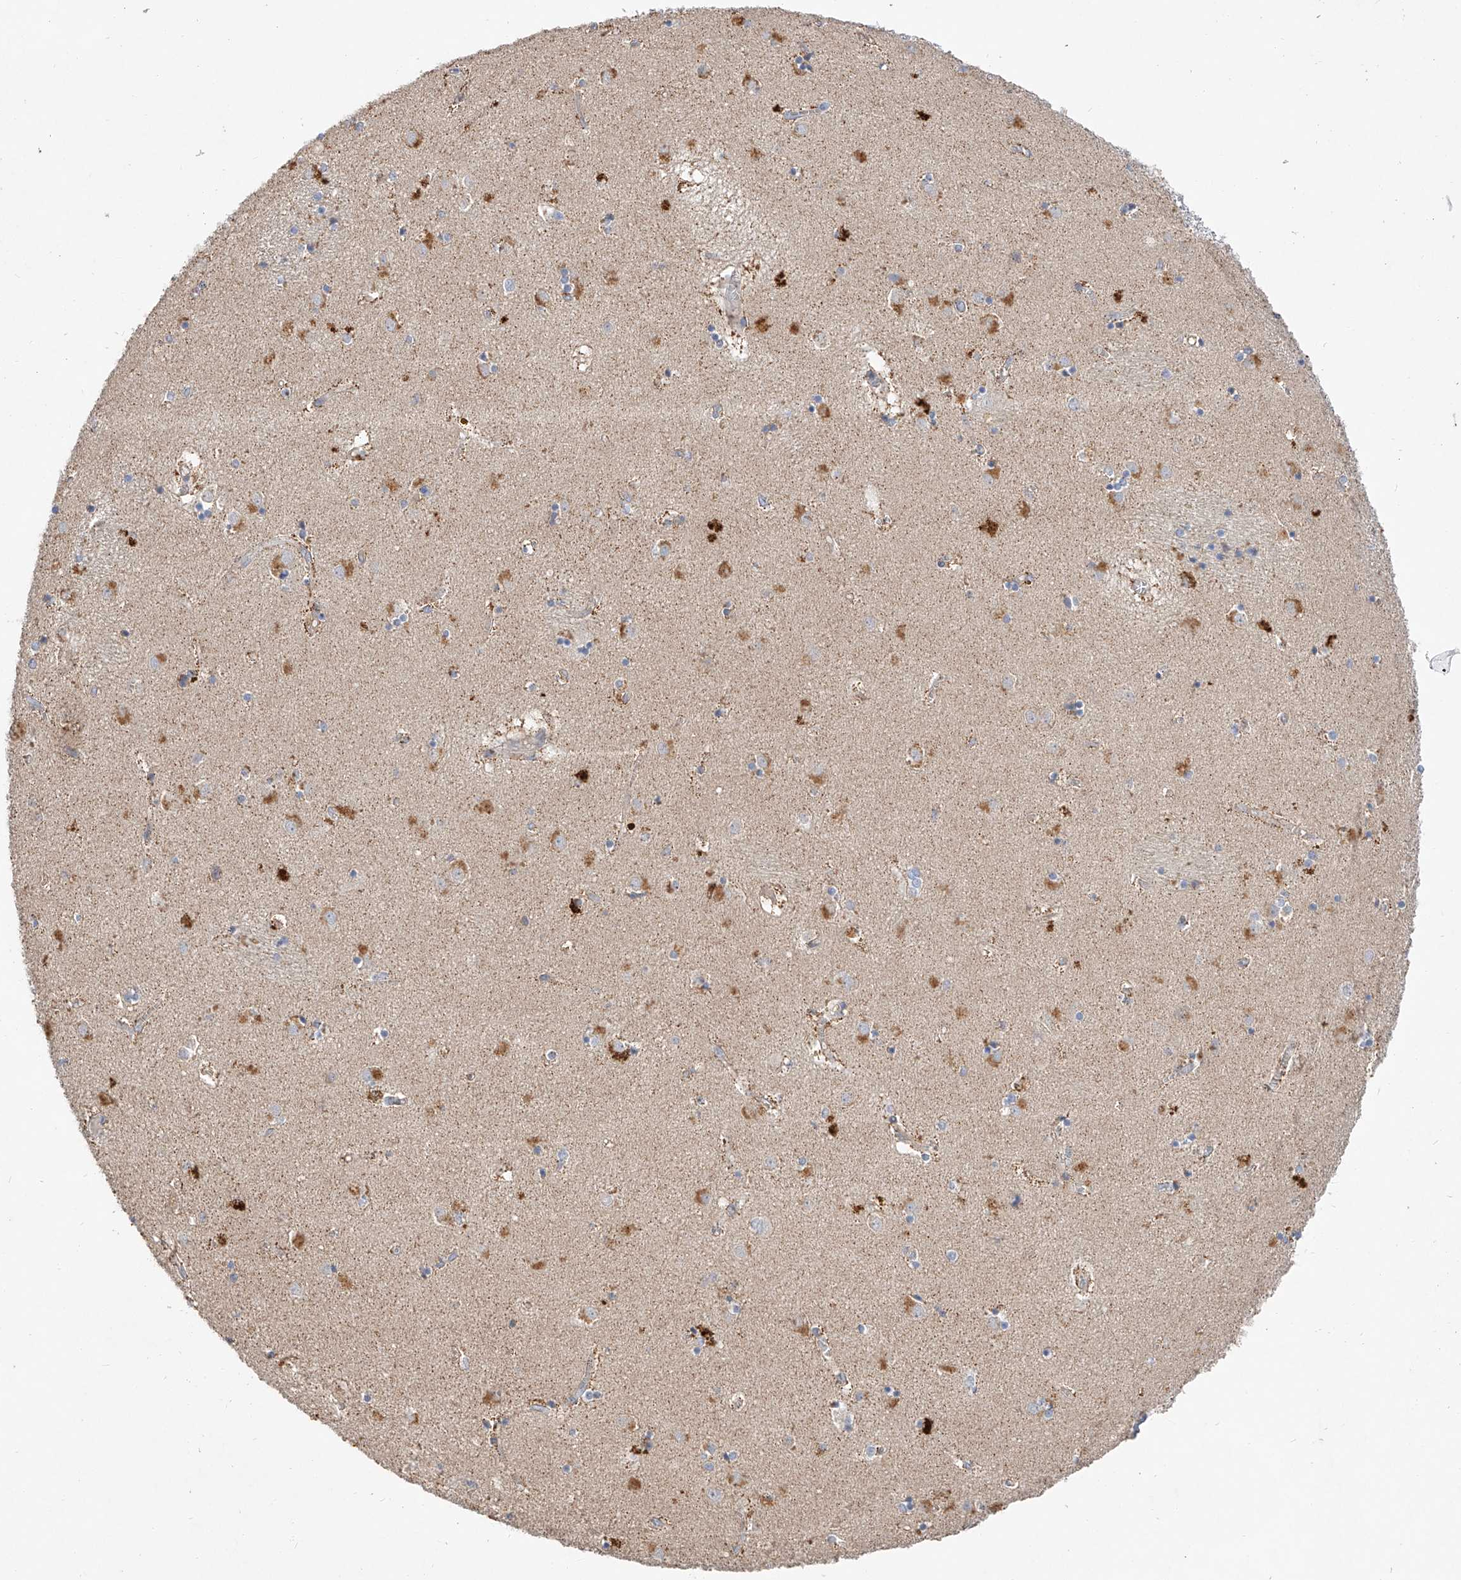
{"staining": {"intensity": "weak", "quantity": "<25%", "location": "cytoplasmic/membranous"}, "tissue": "caudate", "cell_type": "Glial cells", "image_type": "normal", "snomed": [{"axis": "morphology", "description": "Normal tissue, NOS"}, {"axis": "topography", "description": "Lateral ventricle wall"}], "caption": "Immunohistochemistry image of normal human caudate stained for a protein (brown), which exhibits no expression in glial cells. The staining was performed using DAB to visualize the protein expression in brown, while the nuclei were stained in blue with hematoxylin (Magnification: 20x).", "gene": "AMD1", "patient": {"sex": "male", "age": 70}}